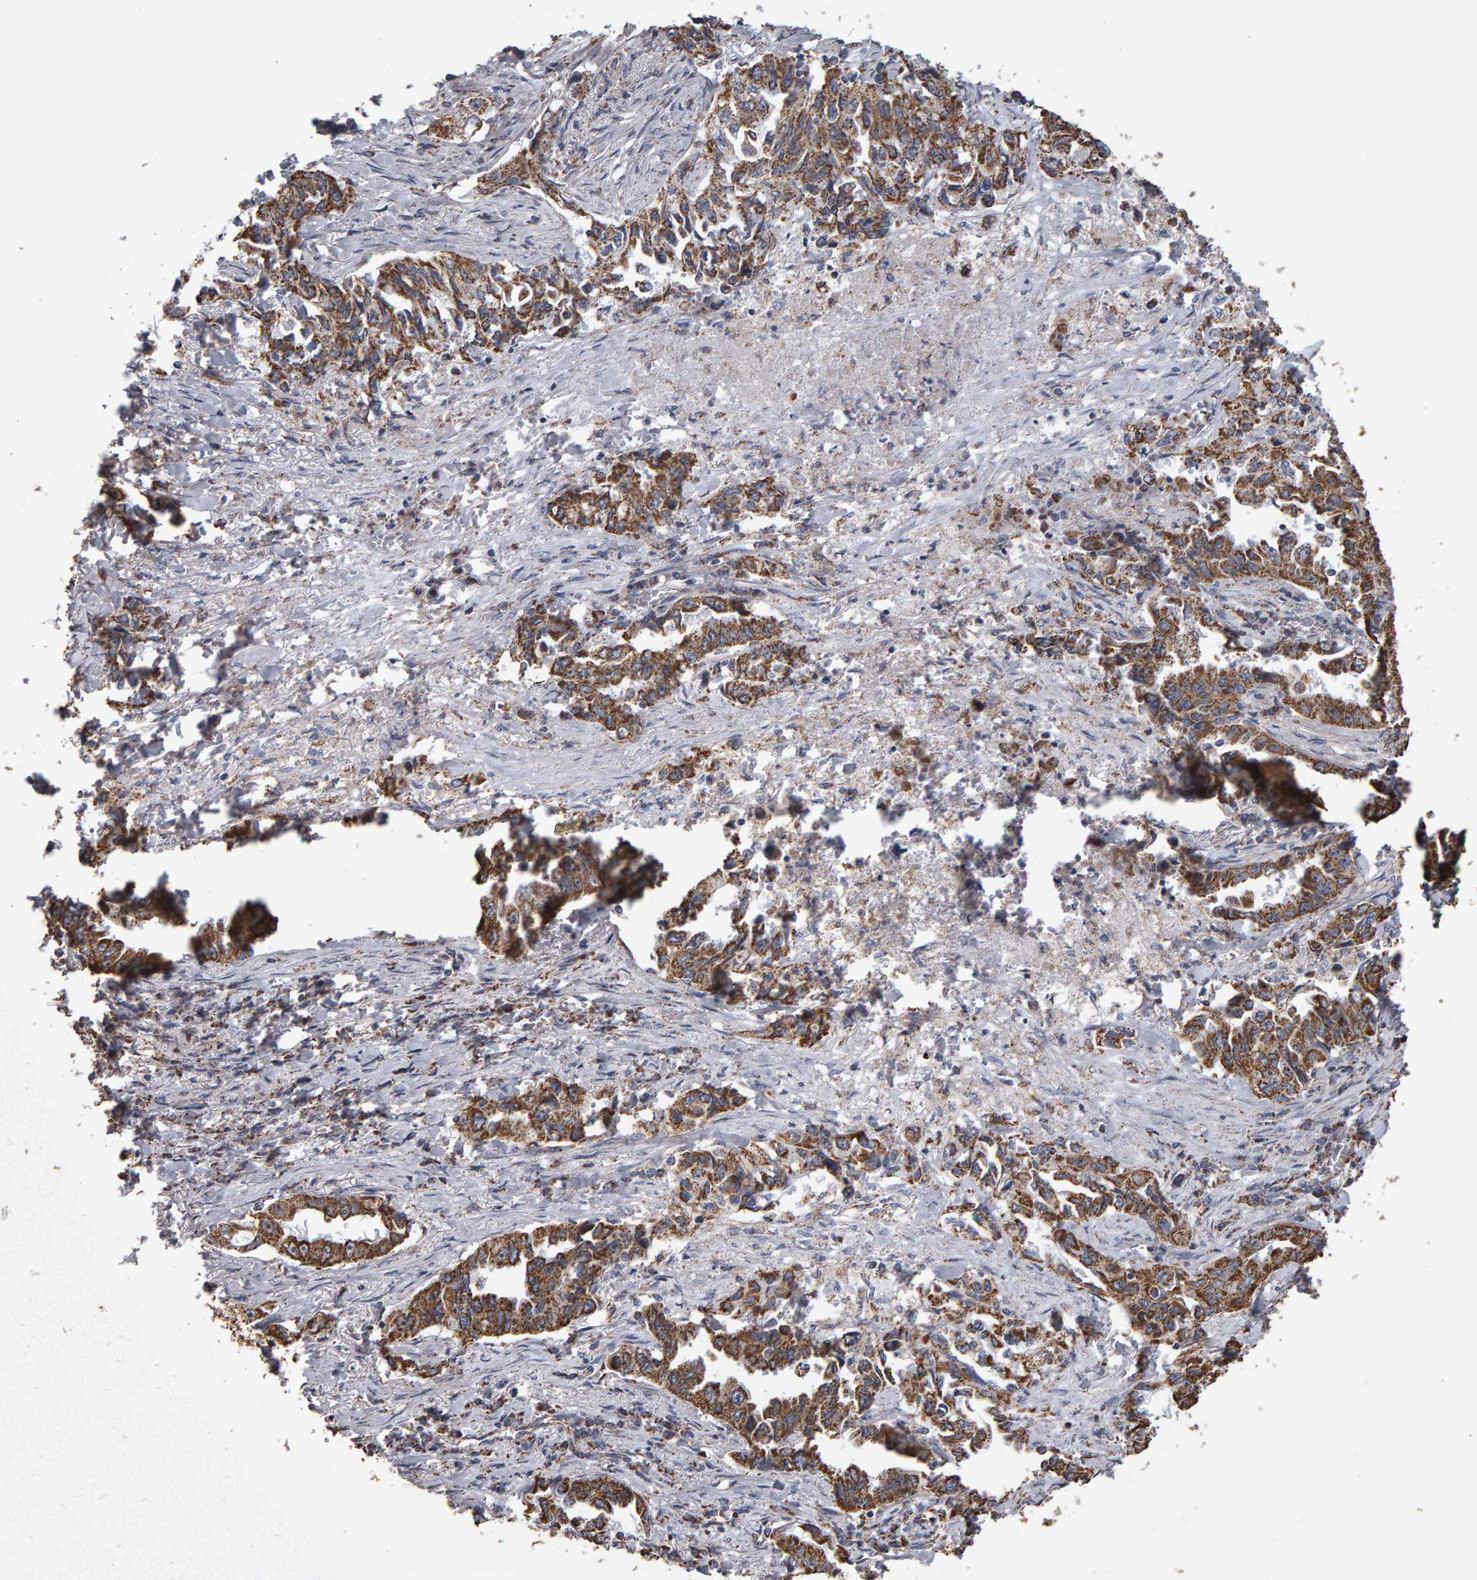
{"staining": {"intensity": "strong", "quantity": ">75%", "location": "cytoplasmic/membranous"}, "tissue": "lung cancer", "cell_type": "Tumor cells", "image_type": "cancer", "snomed": [{"axis": "morphology", "description": "Adenocarcinoma, NOS"}, {"axis": "topography", "description": "Lung"}], "caption": "Strong cytoplasmic/membranous expression for a protein is seen in approximately >75% of tumor cells of adenocarcinoma (lung) using IHC.", "gene": "TOM1L1", "patient": {"sex": "female", "age": 51}}